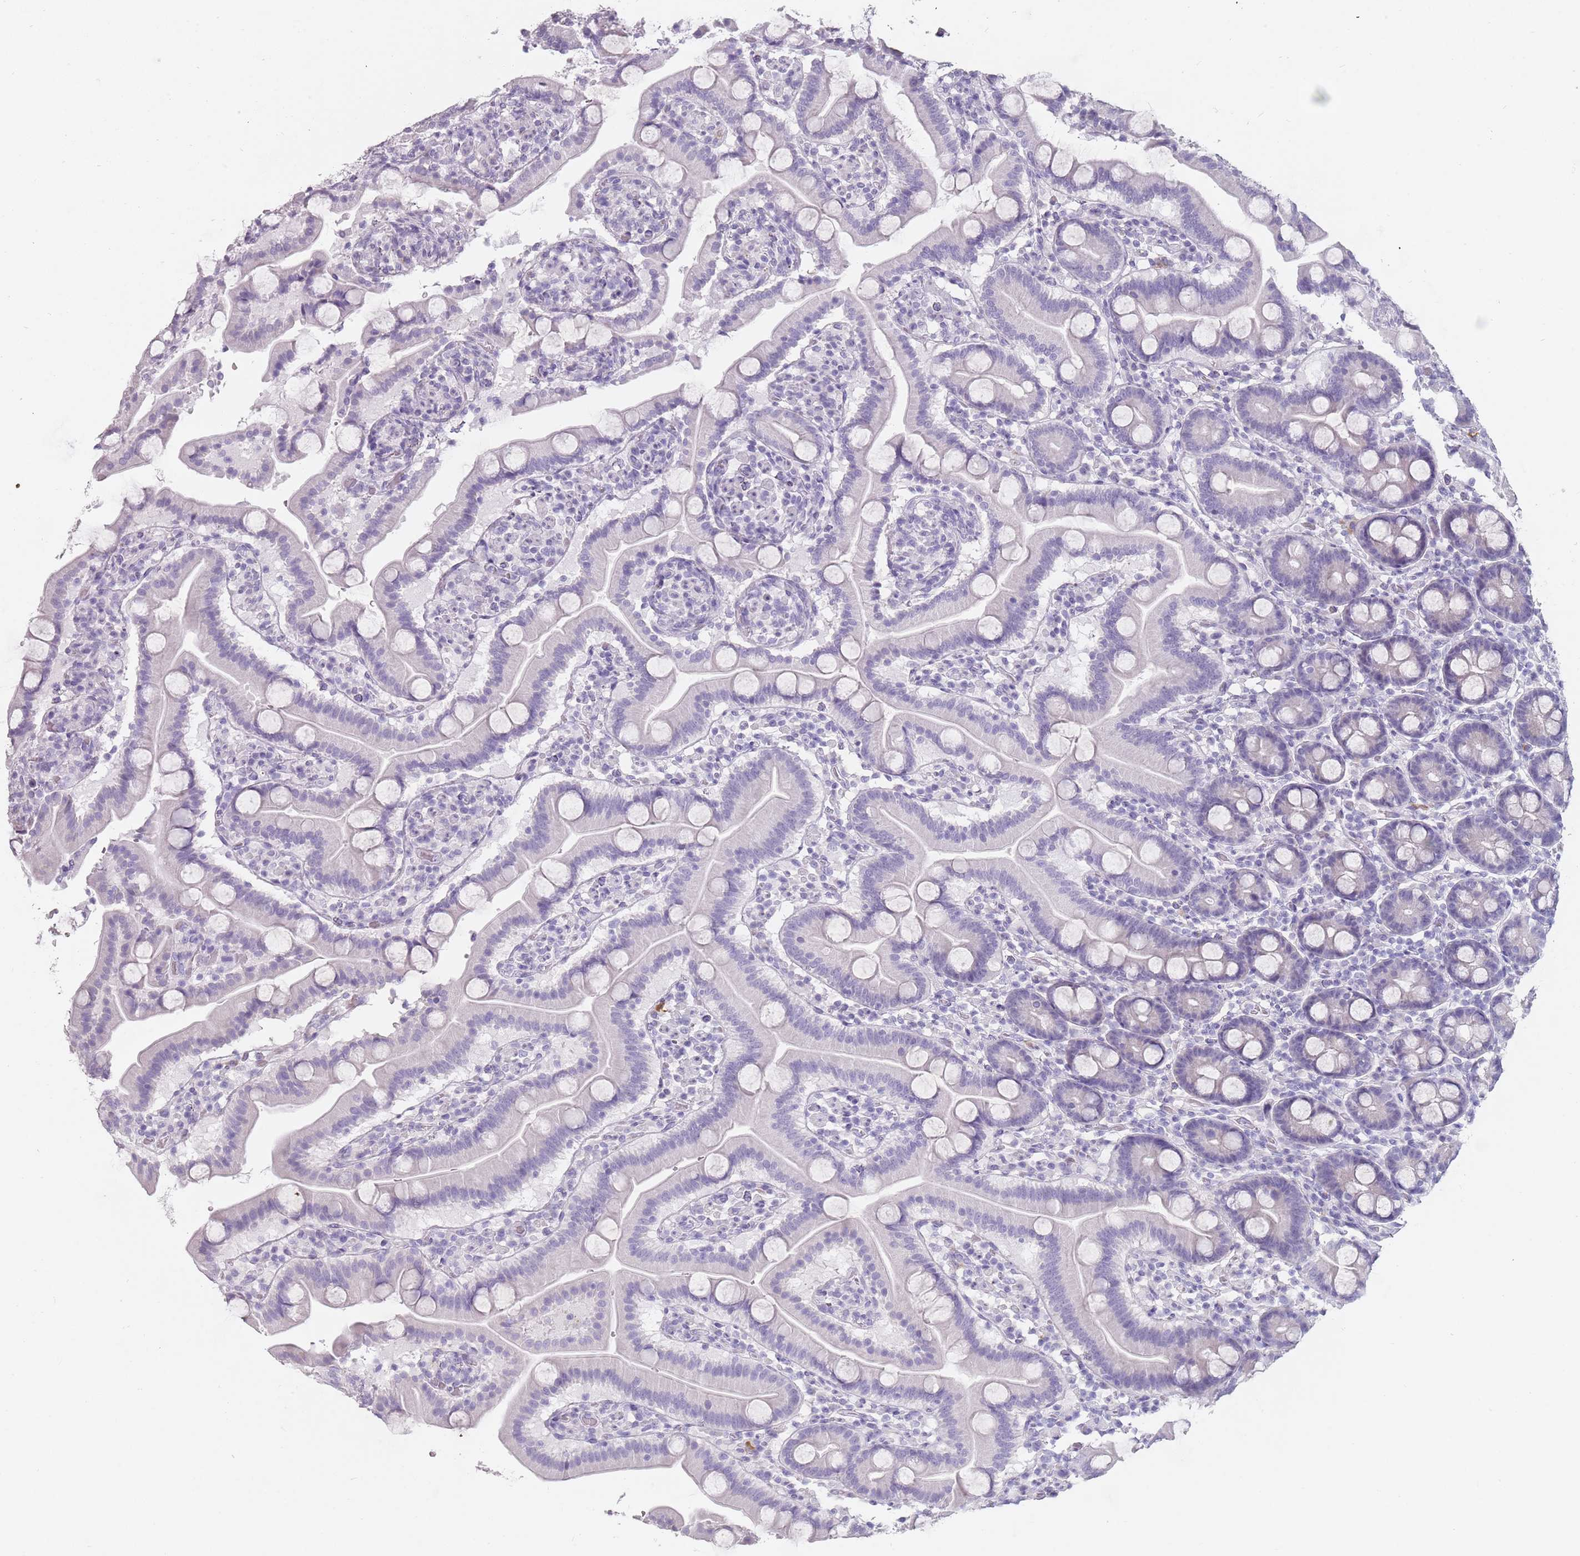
{"staining": {"intensity": "negative", "quantity": "none", "location": "none"}, "tissue": "duodenum", "cell_type": "Glandular cells", "image_type": "normal", "snomed": [{"axis": "morphology", "description": "Normal tissue, NOS"}, {"axis": "topography", "description": "Duodenum"}], "caption": "This is an immunohistochemistry image of unremarkable human duodenum. There is no positivity in glandular cells.", "gene": "DDX4", "patient": {"sex": "male", "age": 55}}